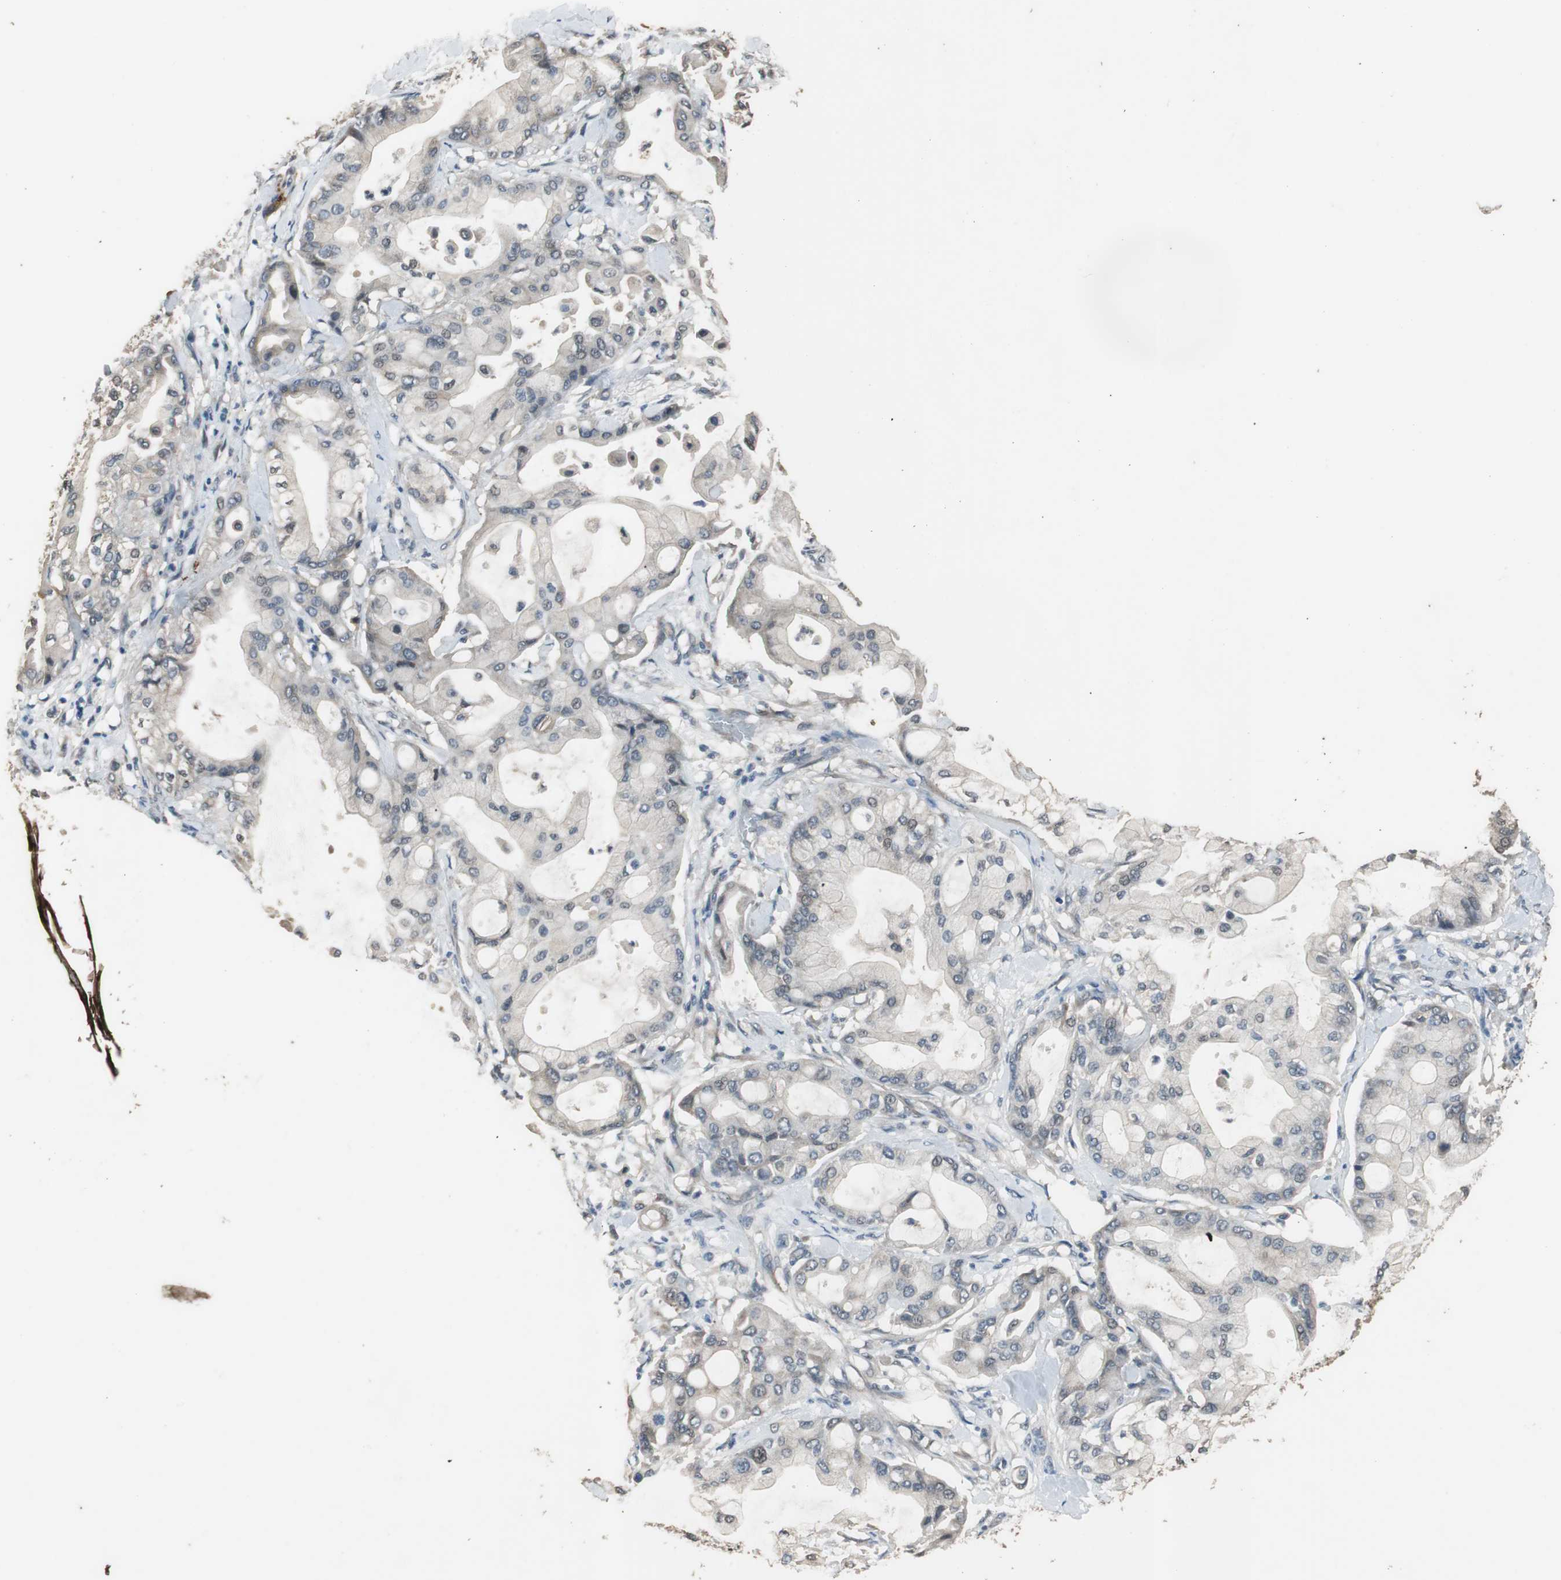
{"staining": {"intensity": "weak", "quantity": "<25%", "location": "cytoplasmic/membranous"}, "tissue": "pancreatic cancer", "cell_type": "Tumor cells", "image_type": "cancer", "snomed": [{"axis": "morphology", "description": "Adenocarcinoma, NOS"}, {"axis": "morphology", "description": "Adenocarcinoma, metastatic, NOS"}, {"axis": "topography", "description": "Lymph node"}, {"axis": "topography", "description": "Pancreas"}, {"axis": "topography", "description": "Duodenum"}], "caption": "Immunohistochemistry image of human pancreatic cancer (adenocarcinoma) stained for a protein (brown), which reveals no positivity in tumor cells.", "gene": "PI4KB", "patient": {"sex": "female", "age": 64}}